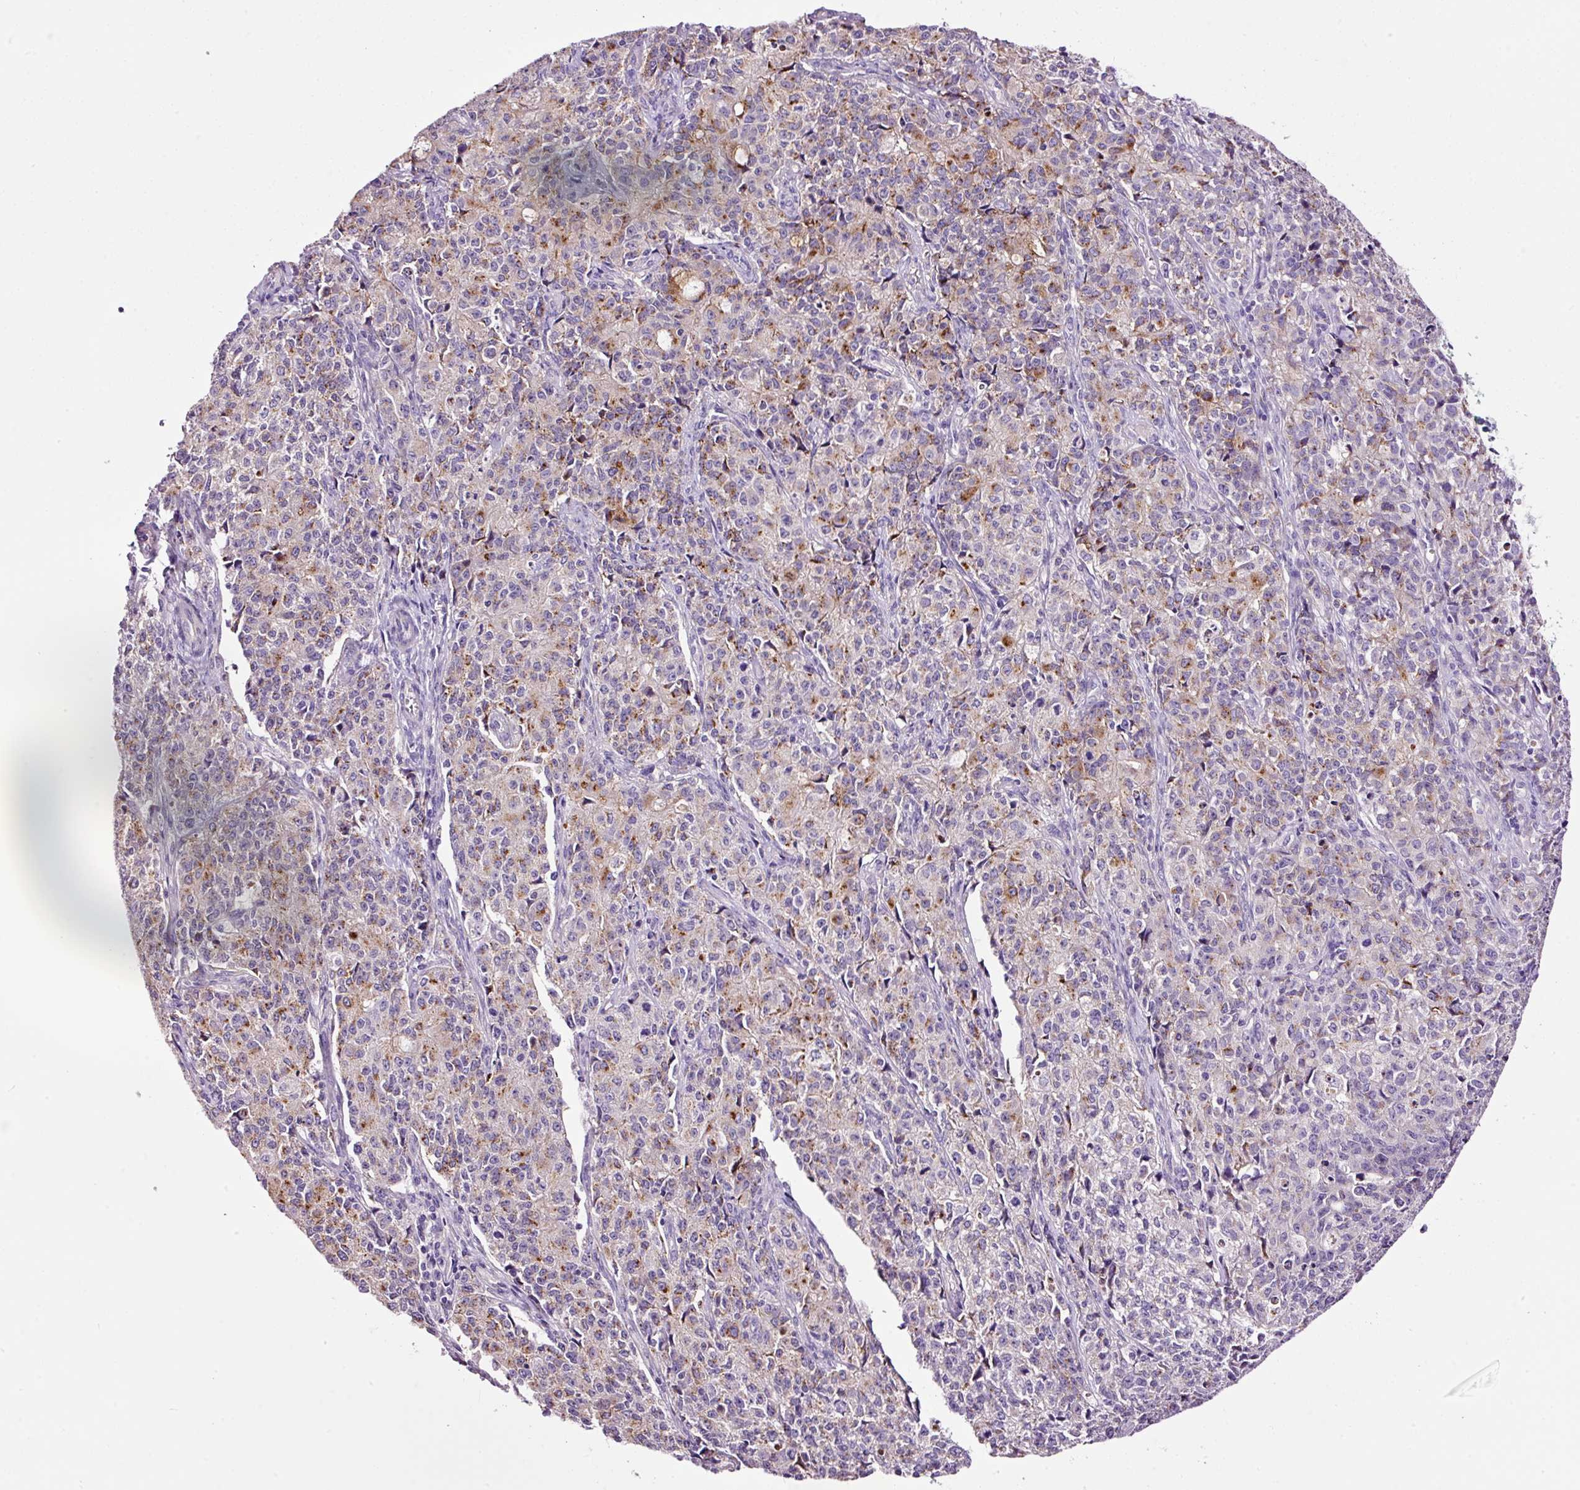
{"staining": {"intensity": "moderate", "quantity": "25%-75%", "location": "cytoplasmic/membranous"}, "tissue": "endometrial cancer", "cell_type": "Tumor cells", "image_type": "cancer", "snomed": [{"axis": "morphology", "description": "Adenocarcinoma, NOS"}, {"axis": "topography", "description": "Endometrium"}], "caption": "A high-resolution micrograph shows IHC staining of adenocarcinoma (endometrial), which displays moderate cytoplasmic/membranous expression in about 25%-75% of tumor cells.", "gene": "PAM", "patient": {"sex": "female", "age": 50}}